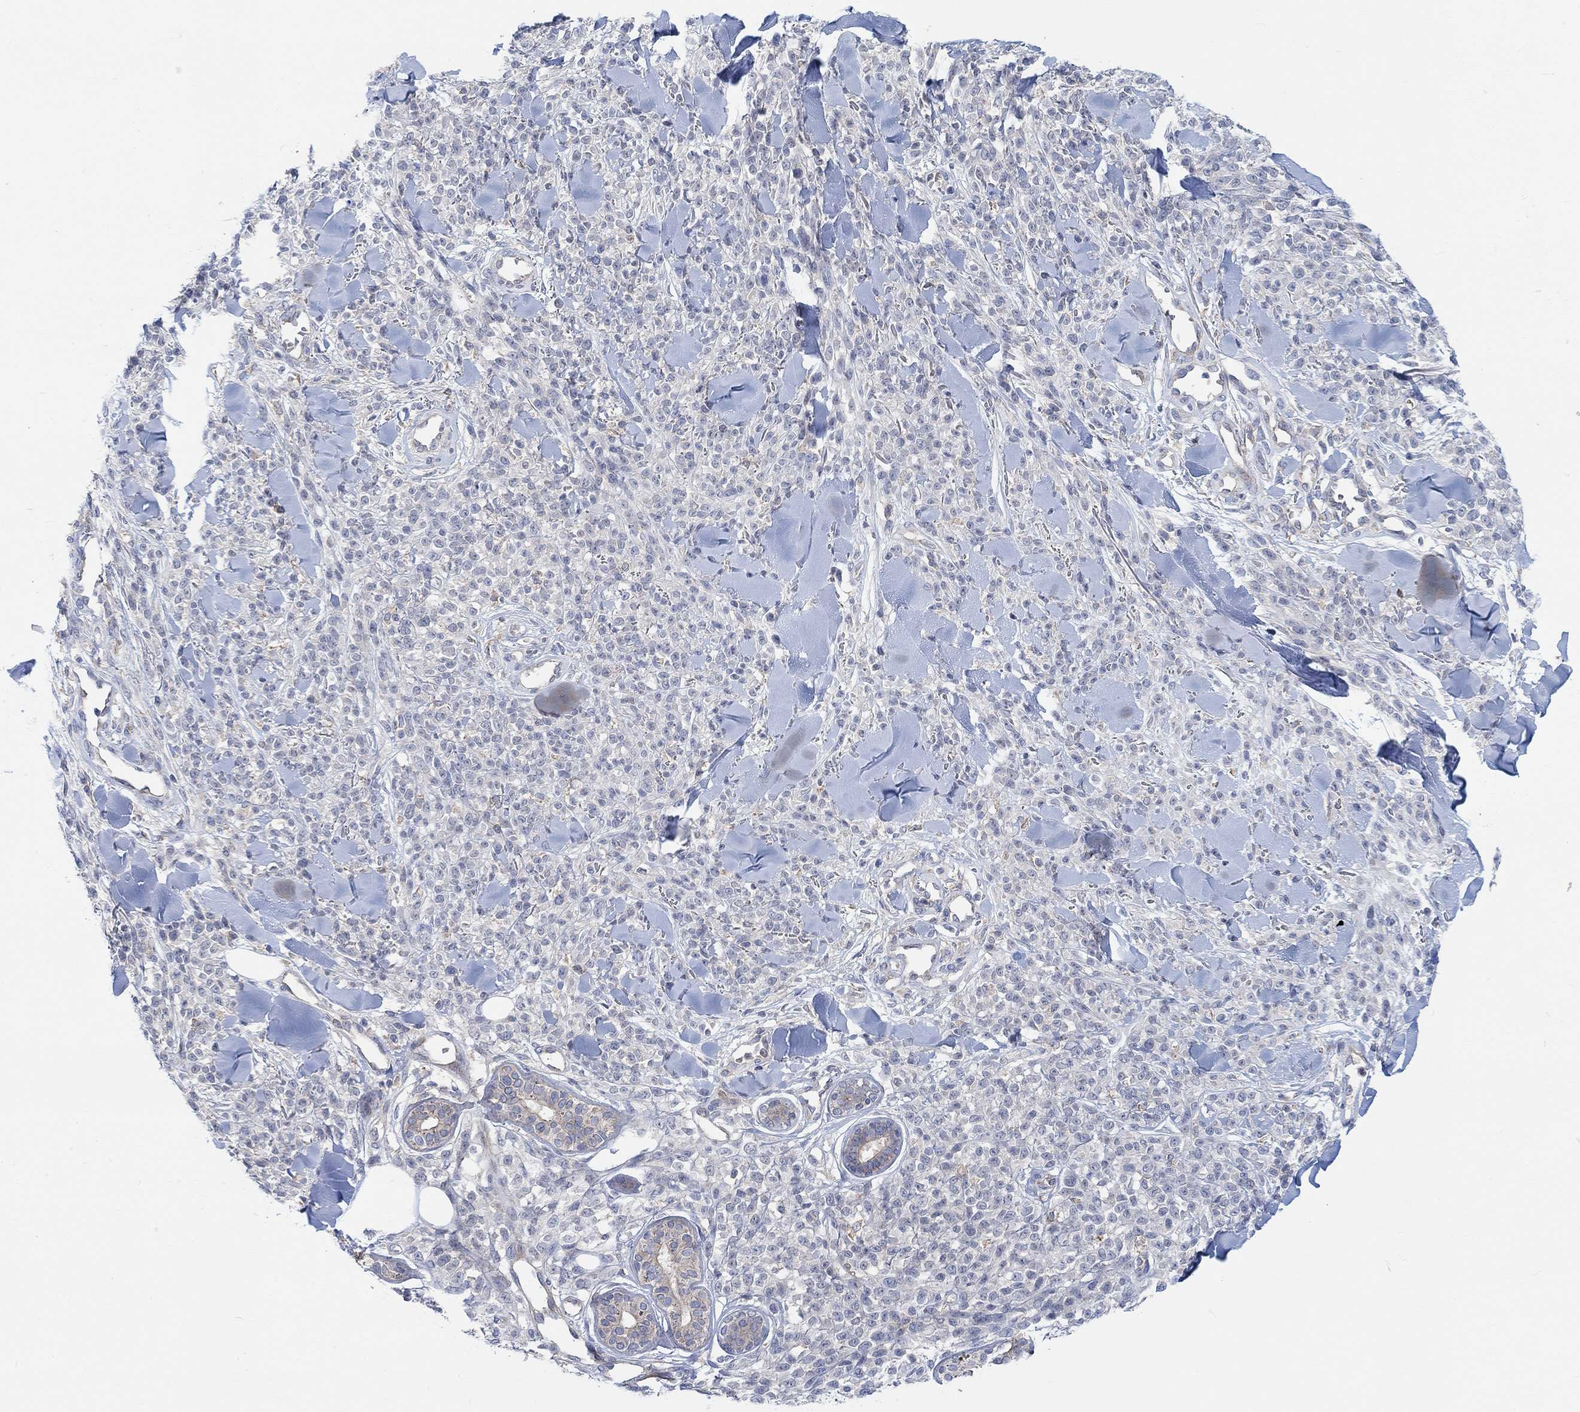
{"staining": {"intensity": "negative", "quantity": "none", "location": "none"}, "tissue": "melanoma", "cell_type": "Tumor cells", "image_type": "cancer", "snomed": [{"axis": "morphology", "description": "Malignant melanoma, NOS"}, {"axis": "topography", "description": "Skin"}, {"axis": "topography", "description": "Skin of trunk"}], "caption": "High power microscopy image of an IHC photomicrograph of malignant melanoma, revealing no significant positivity in tumor cells. (Immunohistochemistry (ihc), brightfield microscopy, high magnification).", "gene": "PMFBP1", "patient": {"sex": "male", "age": 74}}